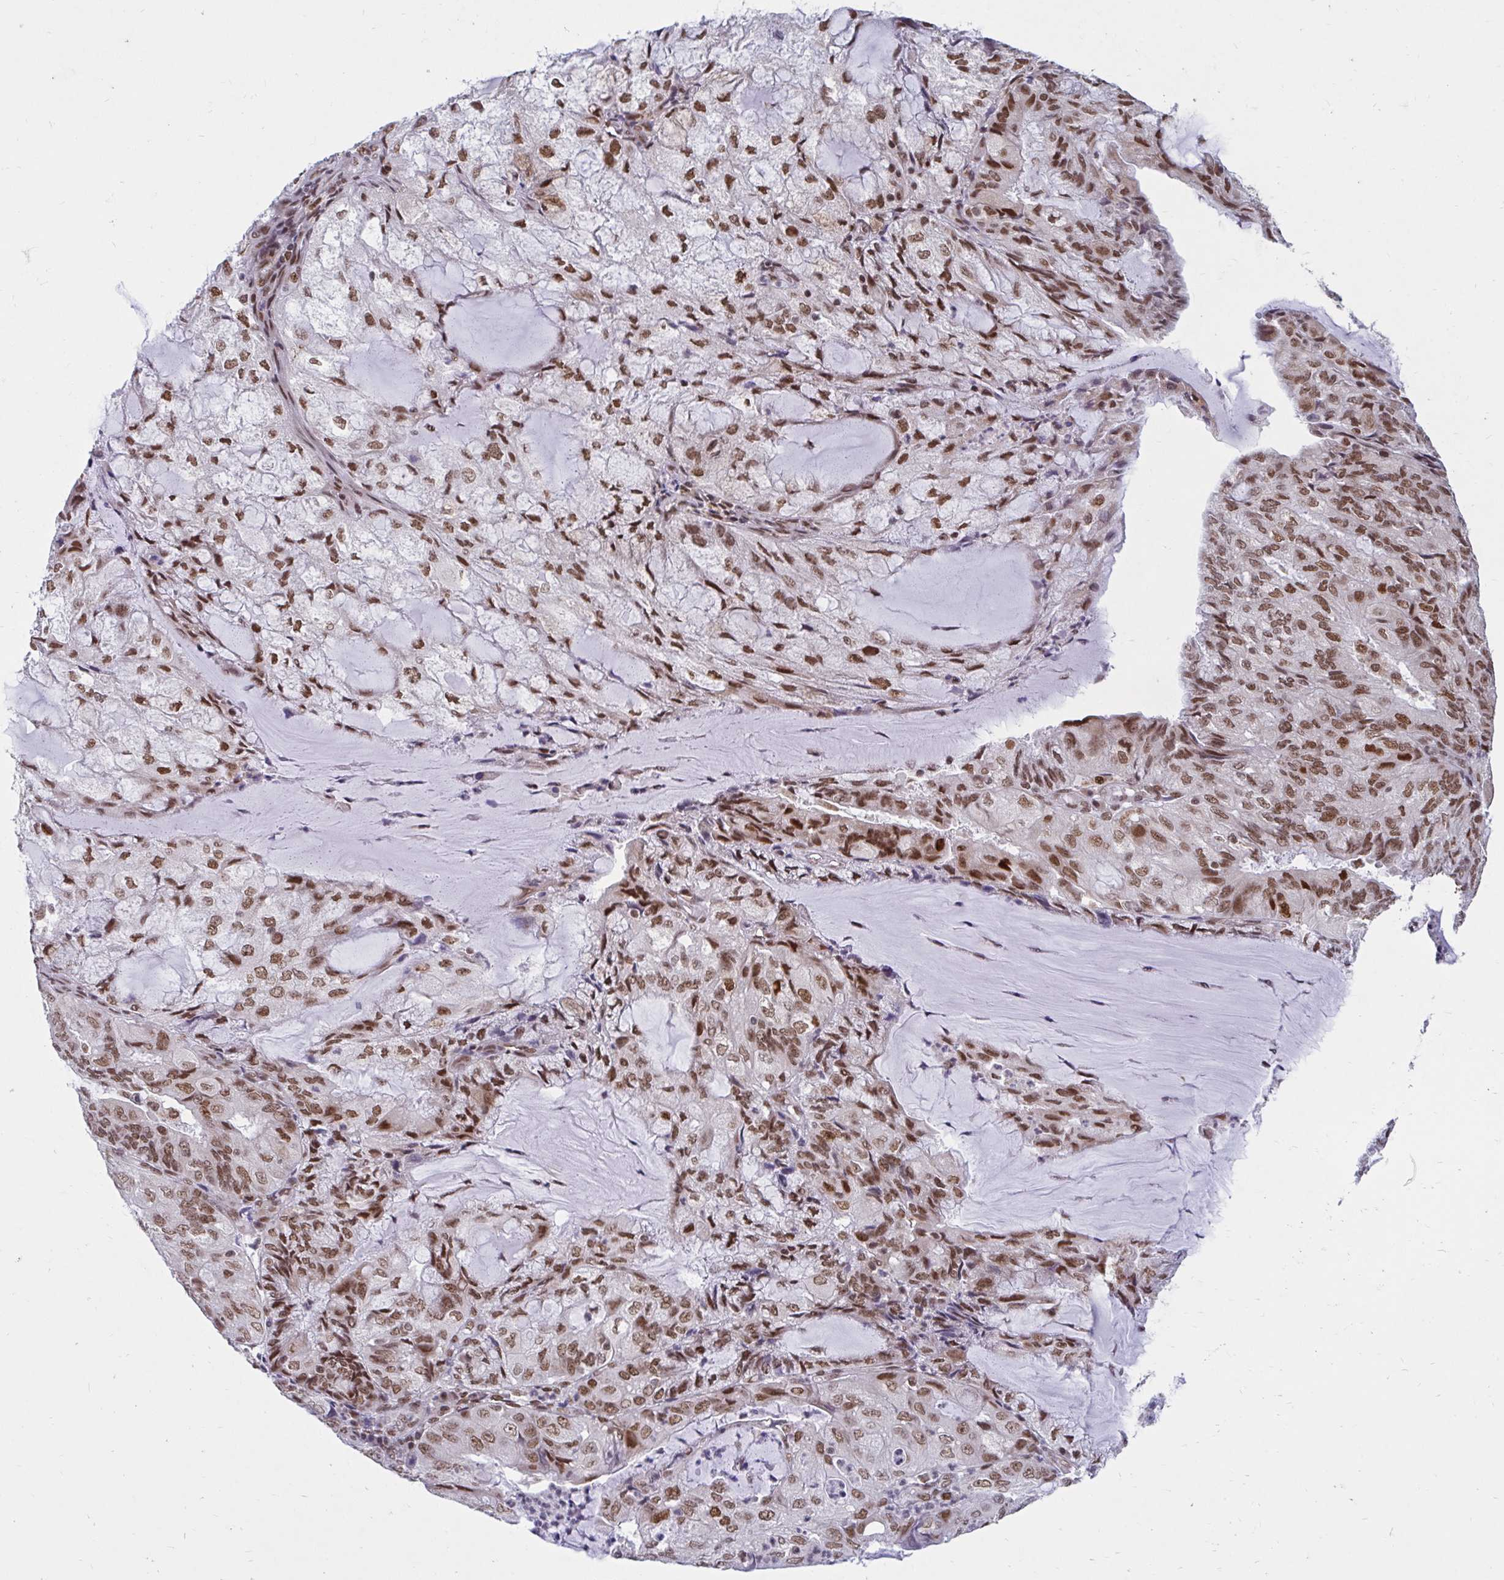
{"staining": {"intensity": "moderate", "quantity": ">75%", "location": "nuclear"}, "tissue": "endometrial cancer", "cell_type": "Tumor cells", "image_type": "cancer", "snomed": [{"axis": "morphology", "description": "Adenocarcinoma, NOS"}, {"axis": "topography", "description": "Endometrium"}], "caption": "Protein expression analysis of human endometrial cancer reveals moderate nuclear expression in about >75% of tumor cells.", "gene": "PHF10", "patient": {"sex": "female", "age": 81}}